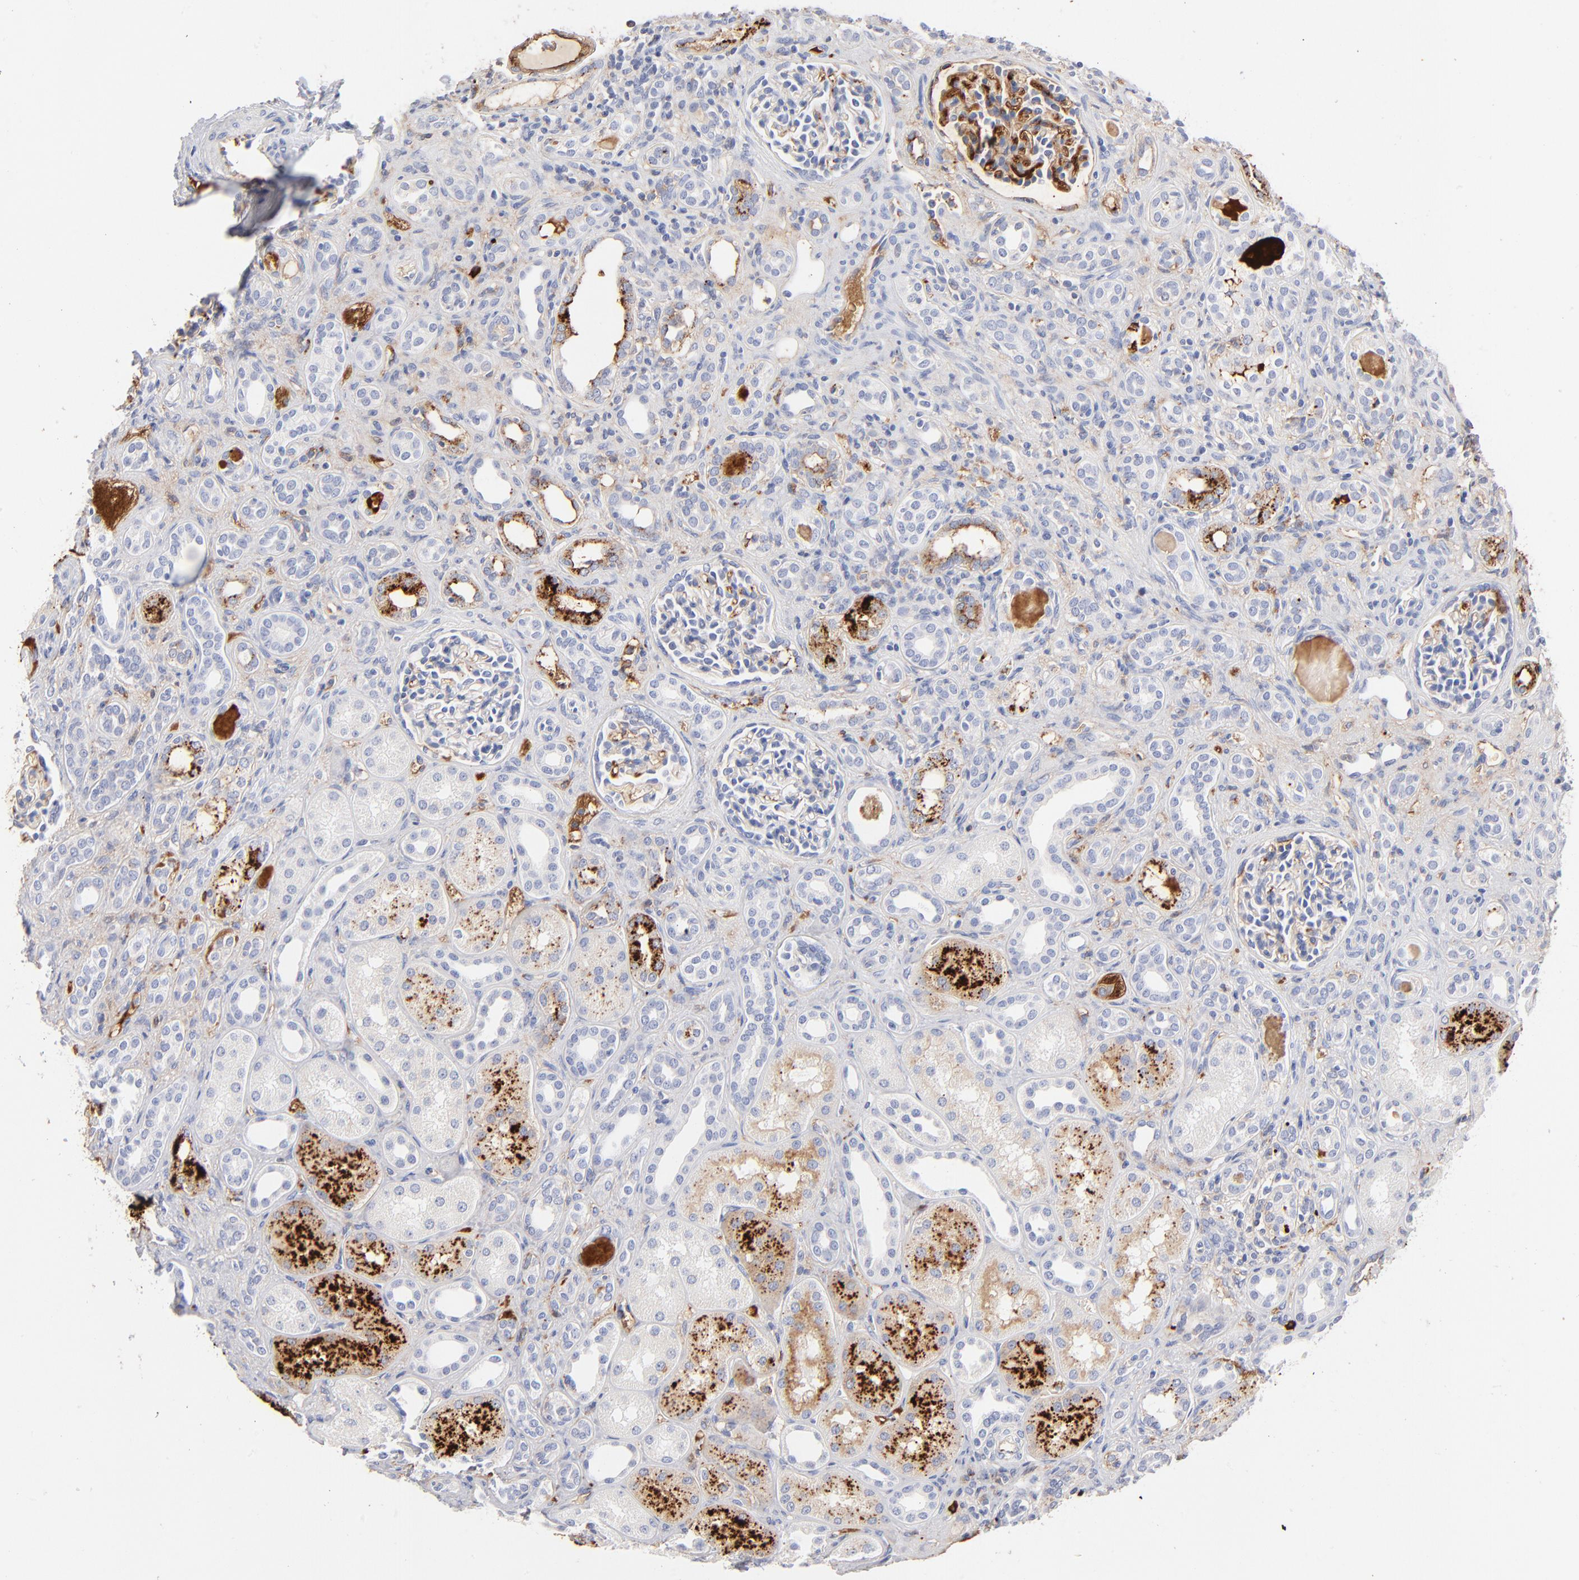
{"staining": {"intensity": "negative", "quantity": "none", "location": "none"}, "tissue": "kidney", "cell_type": "Cells in glomeruli", "image_type": "normal", "snomed": [{"axis": "morphology", "description": "Normal tissue, NOS"}, {"axis": "topography", "description": "Kidney"}], "caption": "There is no significant expression in cells in glomeruli of kidney. (DAB (3,3'-diaminobenzidine) IHC visualized using brightfield microscopy, high magnification).", "gene": "APOH", "patient": {"sex": "male", "age": 7}}